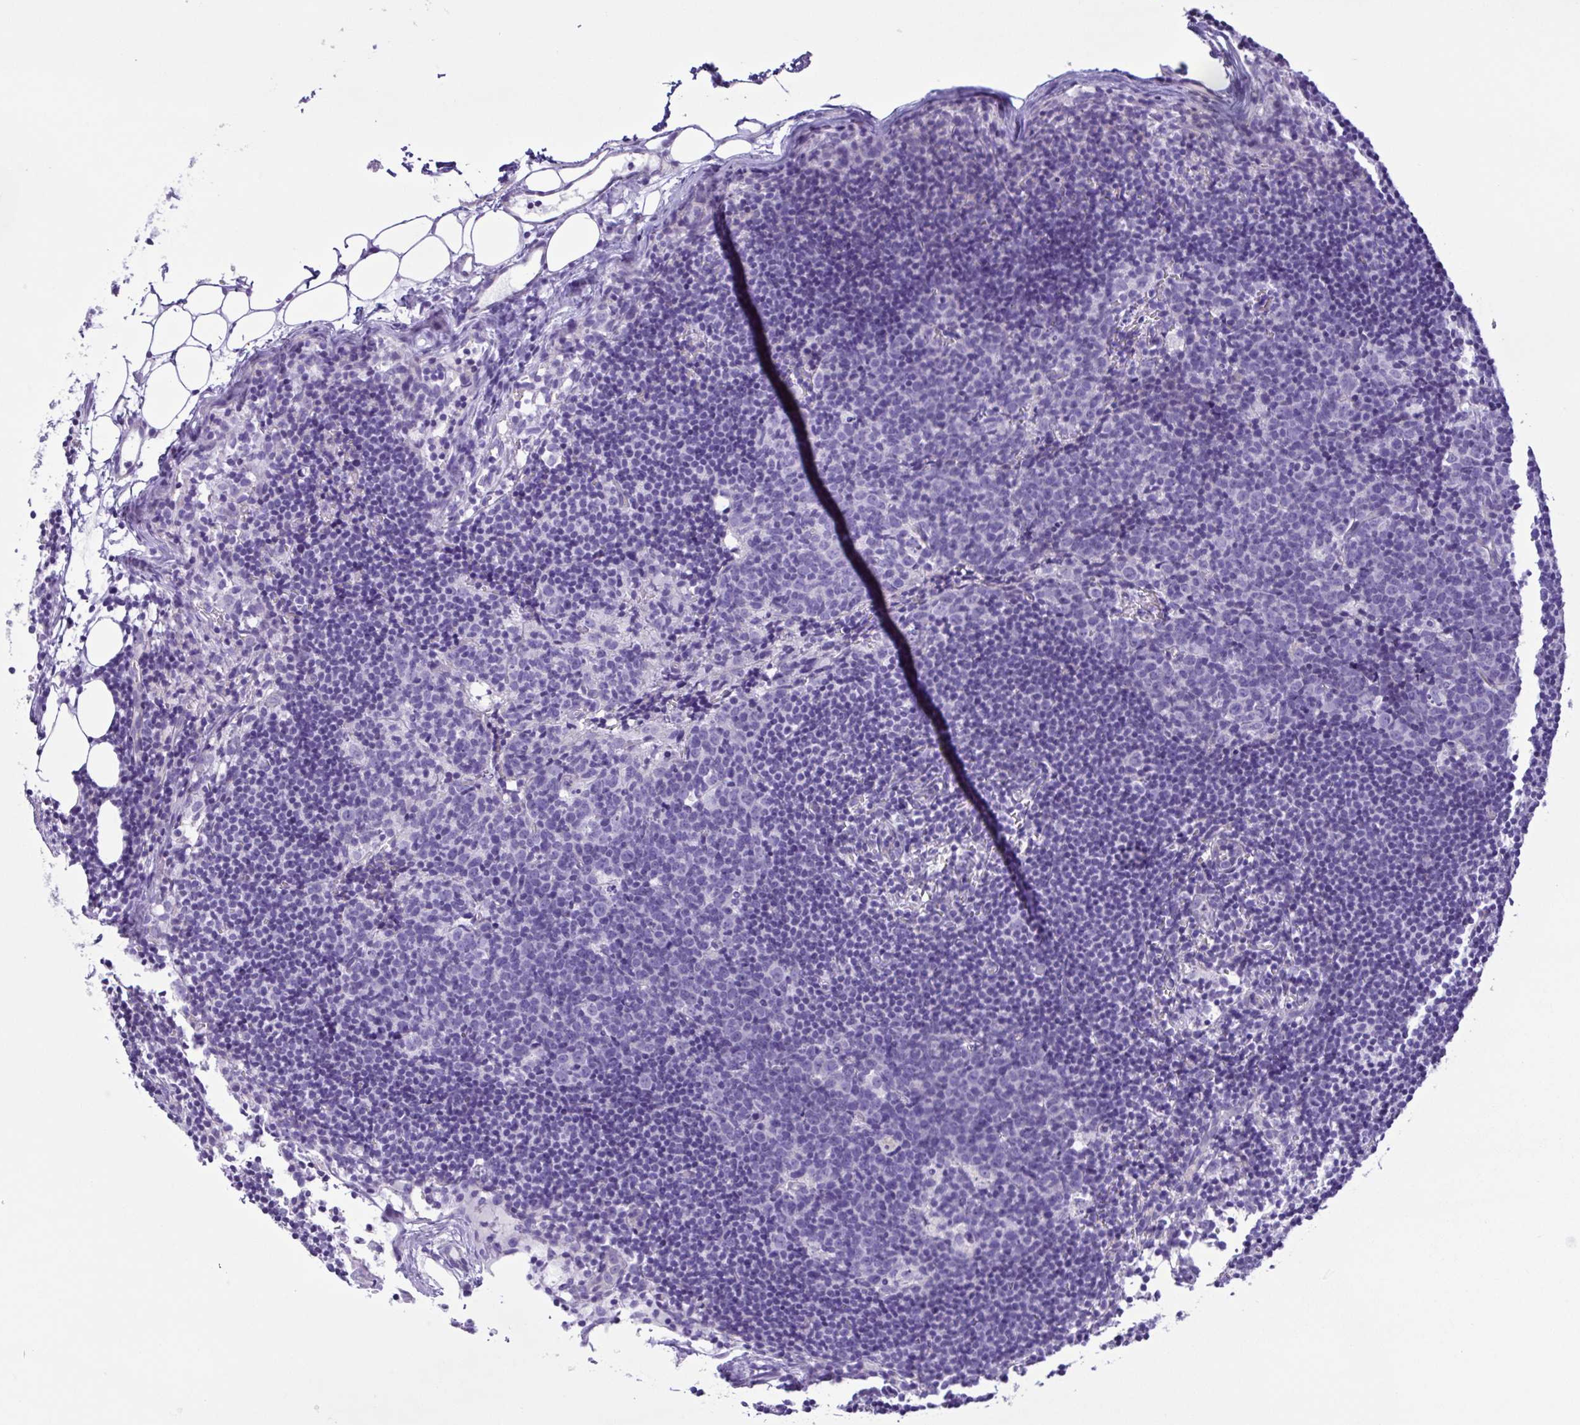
{"staining": {"intensity": "negative", "quantity": "none", "location": "none"}, "tissue": "lymph node", "cell_type": "Germinal center cells", "image_type": "normal", "snomed": [{"axis": "morphology", "description": "Normal tissue, NOS"}, {"axis": "topography", "description": "Lymph node"}], "caption": "This is an immunohistochemistry micrograph of unremarkable human lymph node. There is no positivity in germinal center cells.", "gene": "CYP11A1", "patient": {"sex": "female", "age": 41}}